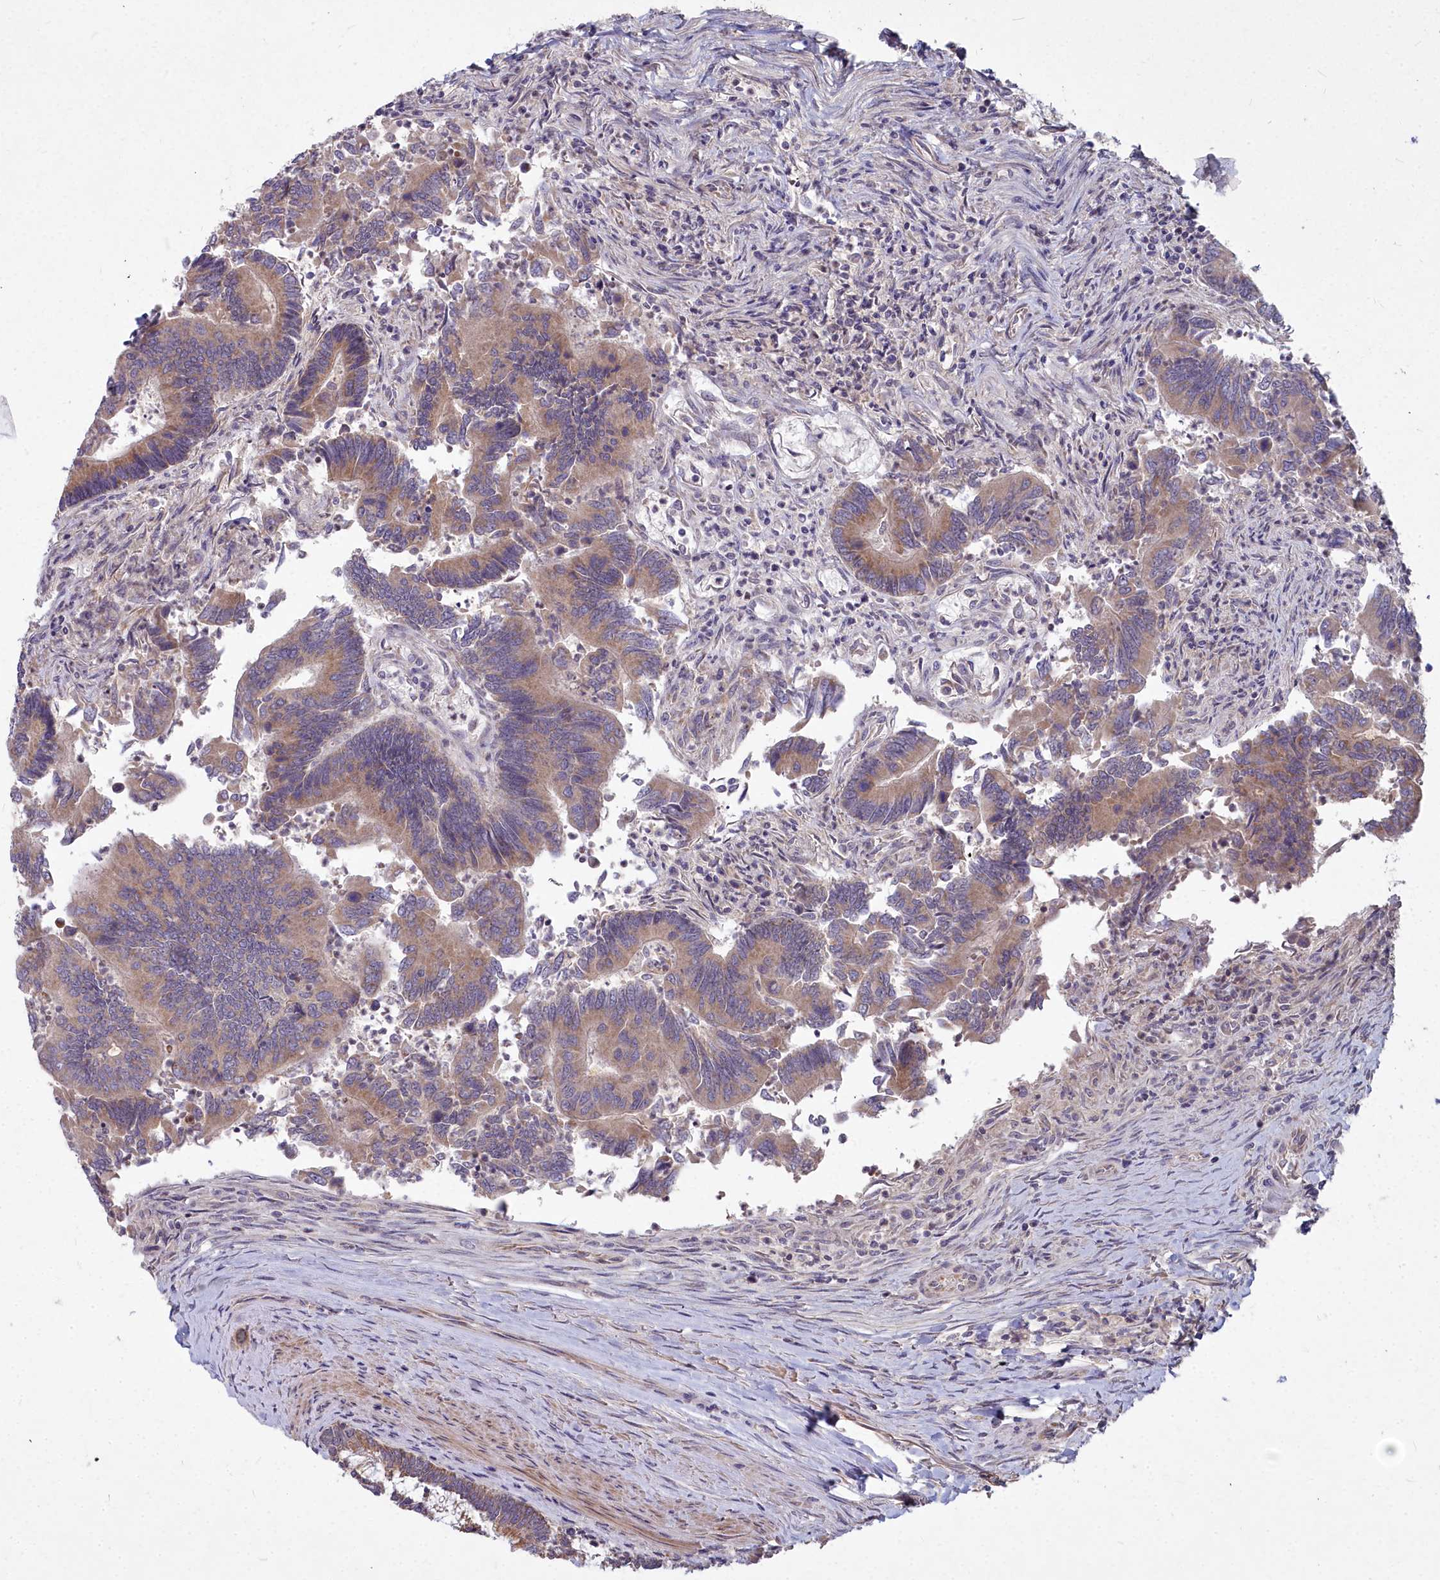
{"staining": {"intensity": "moderate", "quantity": ">75%", "location": "cytoplasmic/membranous"}, "tissue": "colorectal cancer", "cell_type": "Tumor cells", "image_type": "cancer", "snomed": [{"axis": "morphology", "description": "Adenocarcinoma, NOS"}, {"axis": "topography", "description": "Colon"}], "caption": "A micrograph showing moderate cytoplasmic/membranous staining in approximately >75% of tumor cells in colorectal adenocarcinoma, as visualized by brown immunohistochemical staining.", "gene": "MICU2", "patient": {"sex": "female", "age": 67}}